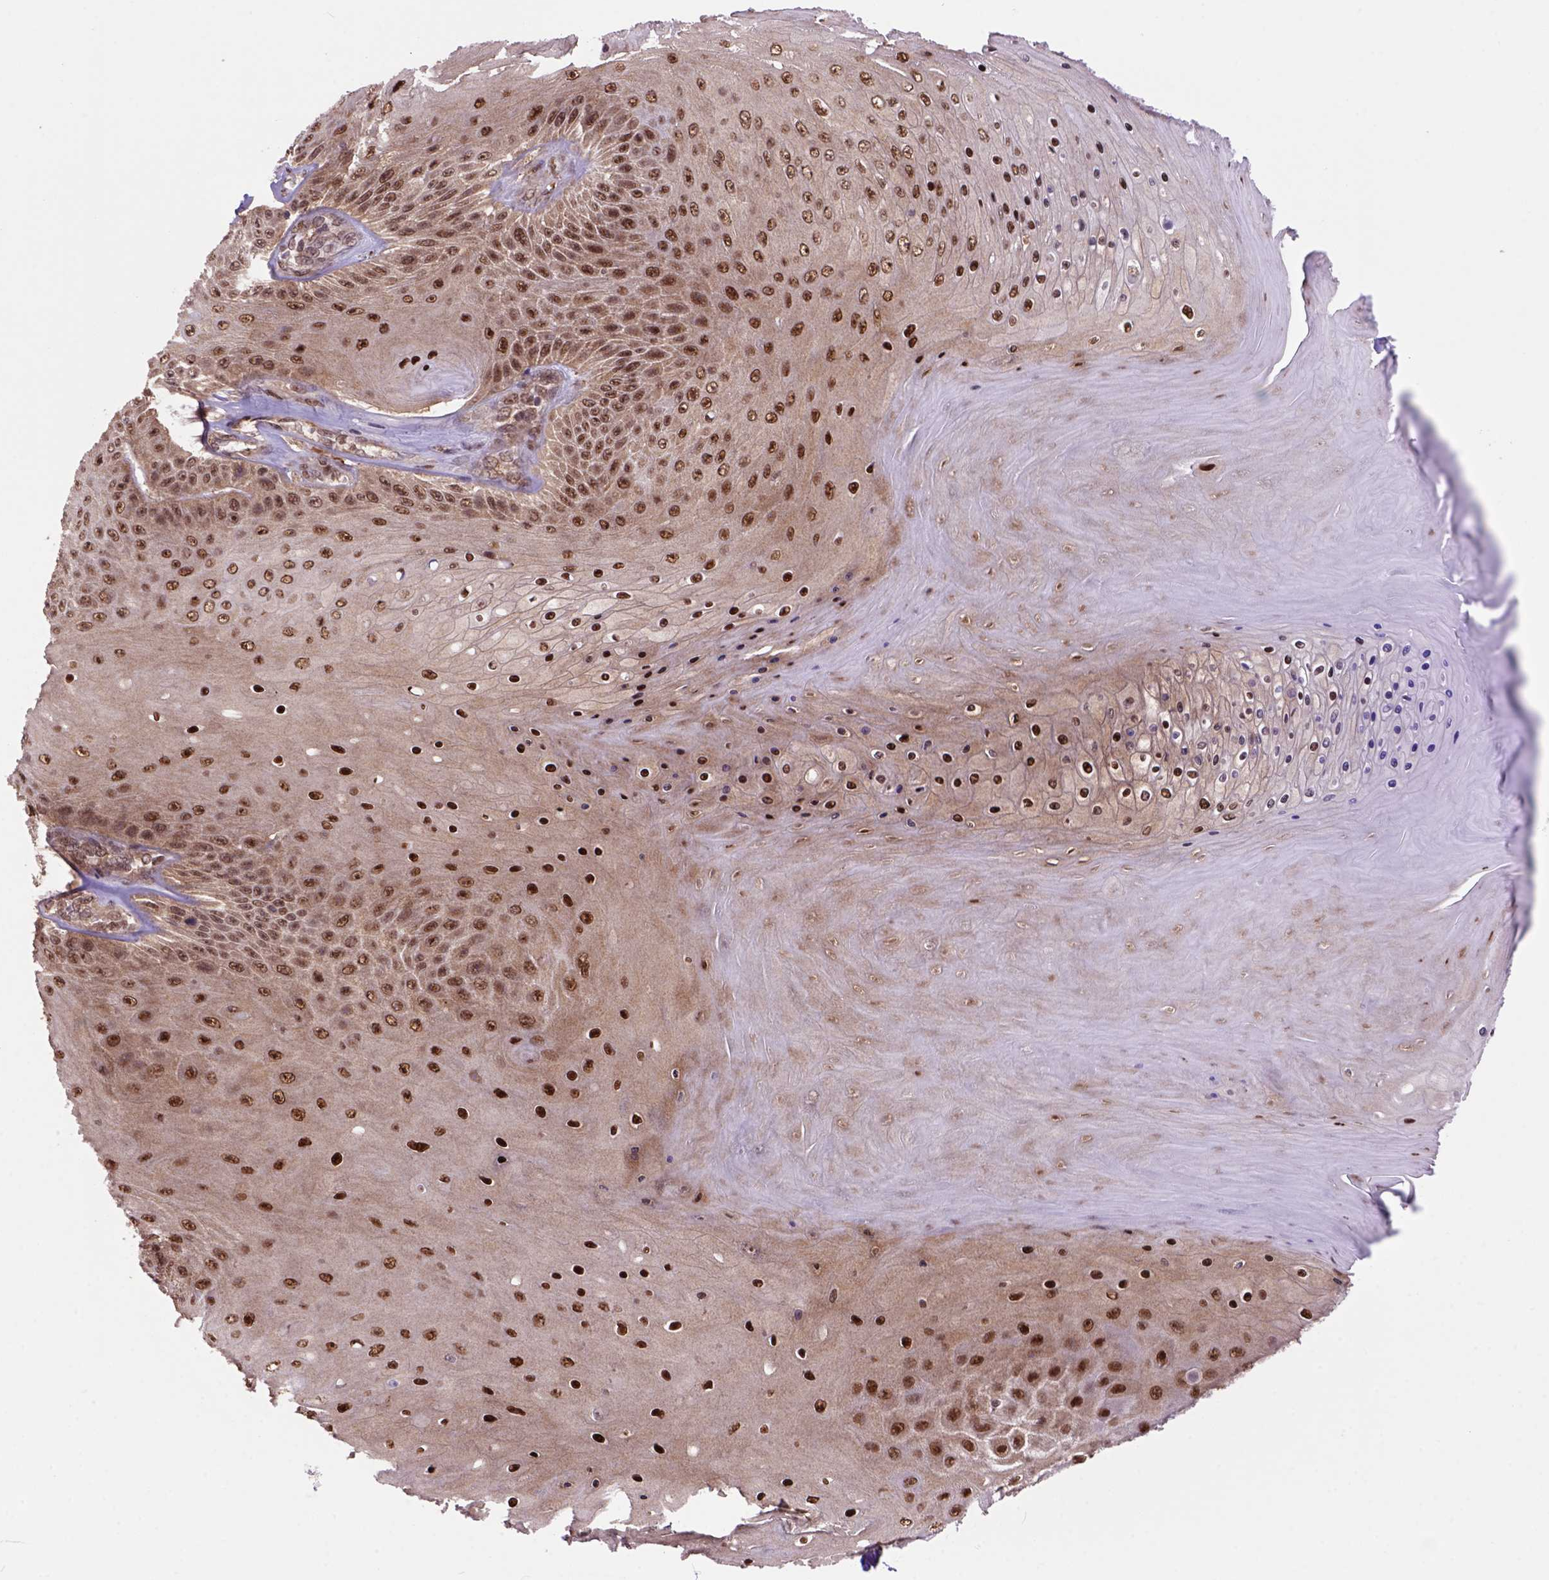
{"staining": {"intensity": "strong", "quantity": ">75%", "location": "nuclear"}, "tissue": "skin cancer", "cell_type": "Tumor cells", "image_type": "cancer", "snomed": [{"axis": "morphology", "description": "Squamous cell carcinoma, NOS"}, {"axis": "topography", "description": "Skin"}], "caption": "Immunohistochemical staining of skin cancer (squamous cell carcinoma) shows strong nuclear protein staining in about >75% of tumor cells.", "gene": "PSMC2", "patient": {"sex": "male", "age": 62}}